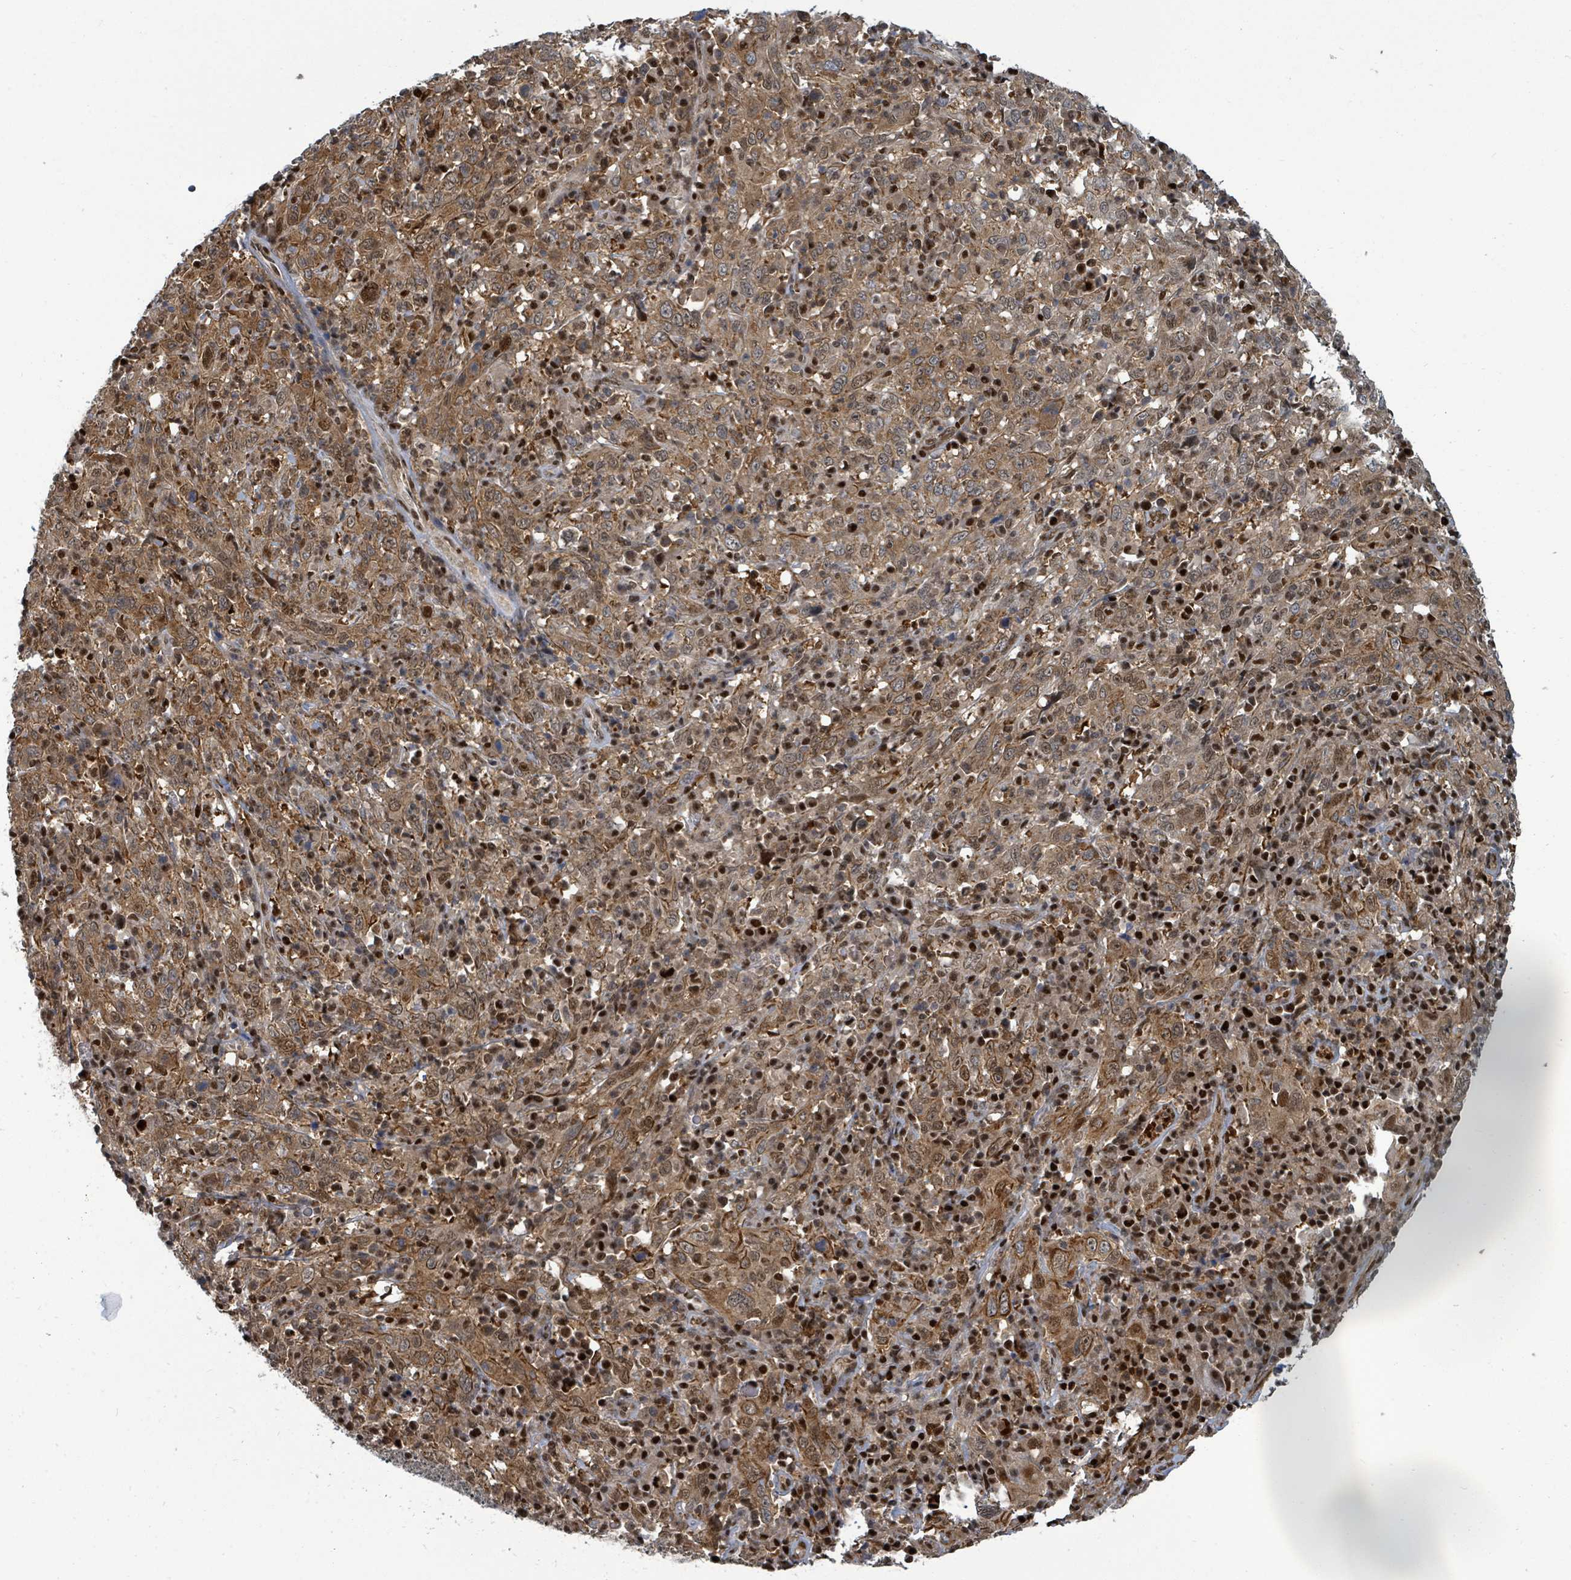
{"staining": {"intensity": "moderate", "quantity": ">75%", "location": "cytoplasmic/membranous,nuclear"}, "tissue": "cervical cancer", "cell_type": "Tumor cells", "image_type": "cancer", "snomed": [{"axis": "morphology", "description": "Squamous cell carcinoma, NOS"}, {"axis": "topography", "description": "Cervix"}], "caption": "Tumor cells display moderate cytoplasmic/membranous and nuclear positivity in about >75% of cells in squamous cell carcinoma (cervical).", "gene": "TRDMT1", "patient": {"sex": "female", "age": 46}}